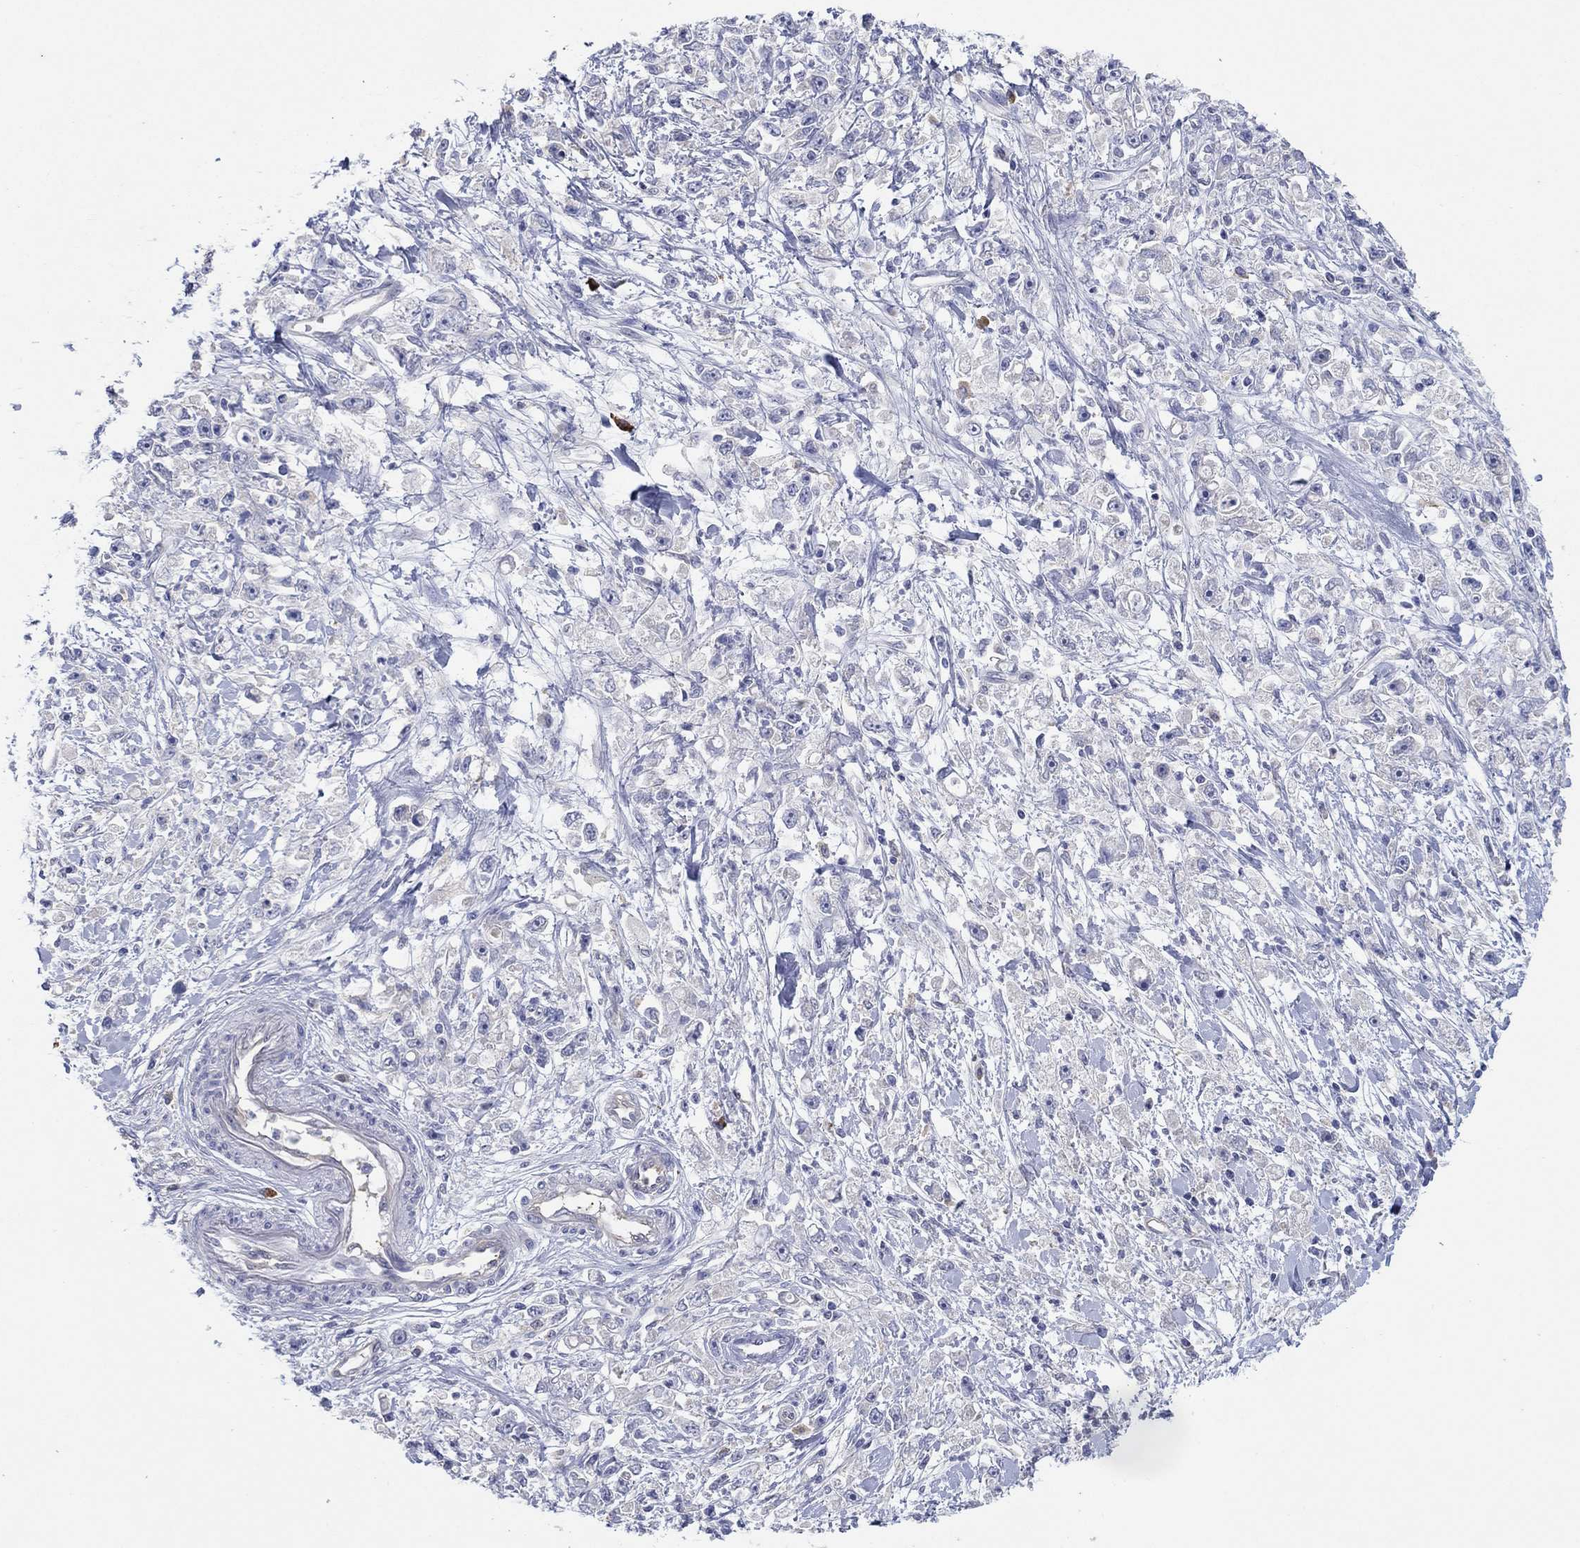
{"staining": {"intensity": "negative", "quantity": "none", "location": "none"}, "tissue": "stomach cancer", "cell_type": "Tumor cells", "image_type": "cancer", "snomed": [{"axis": "morphology", "description": "Adenocarcinoma, NOS"}, {"axis": "topography", "description": "Stomach"}], "caption": "This histopathology image is of stomach cancer stained with IHC to label a protein in brown with the nuclei are counter-stained blue. There is no staining in tumor cells.", "gene": "PLCL2", "patient": {"sex": "female", "age": 59}}